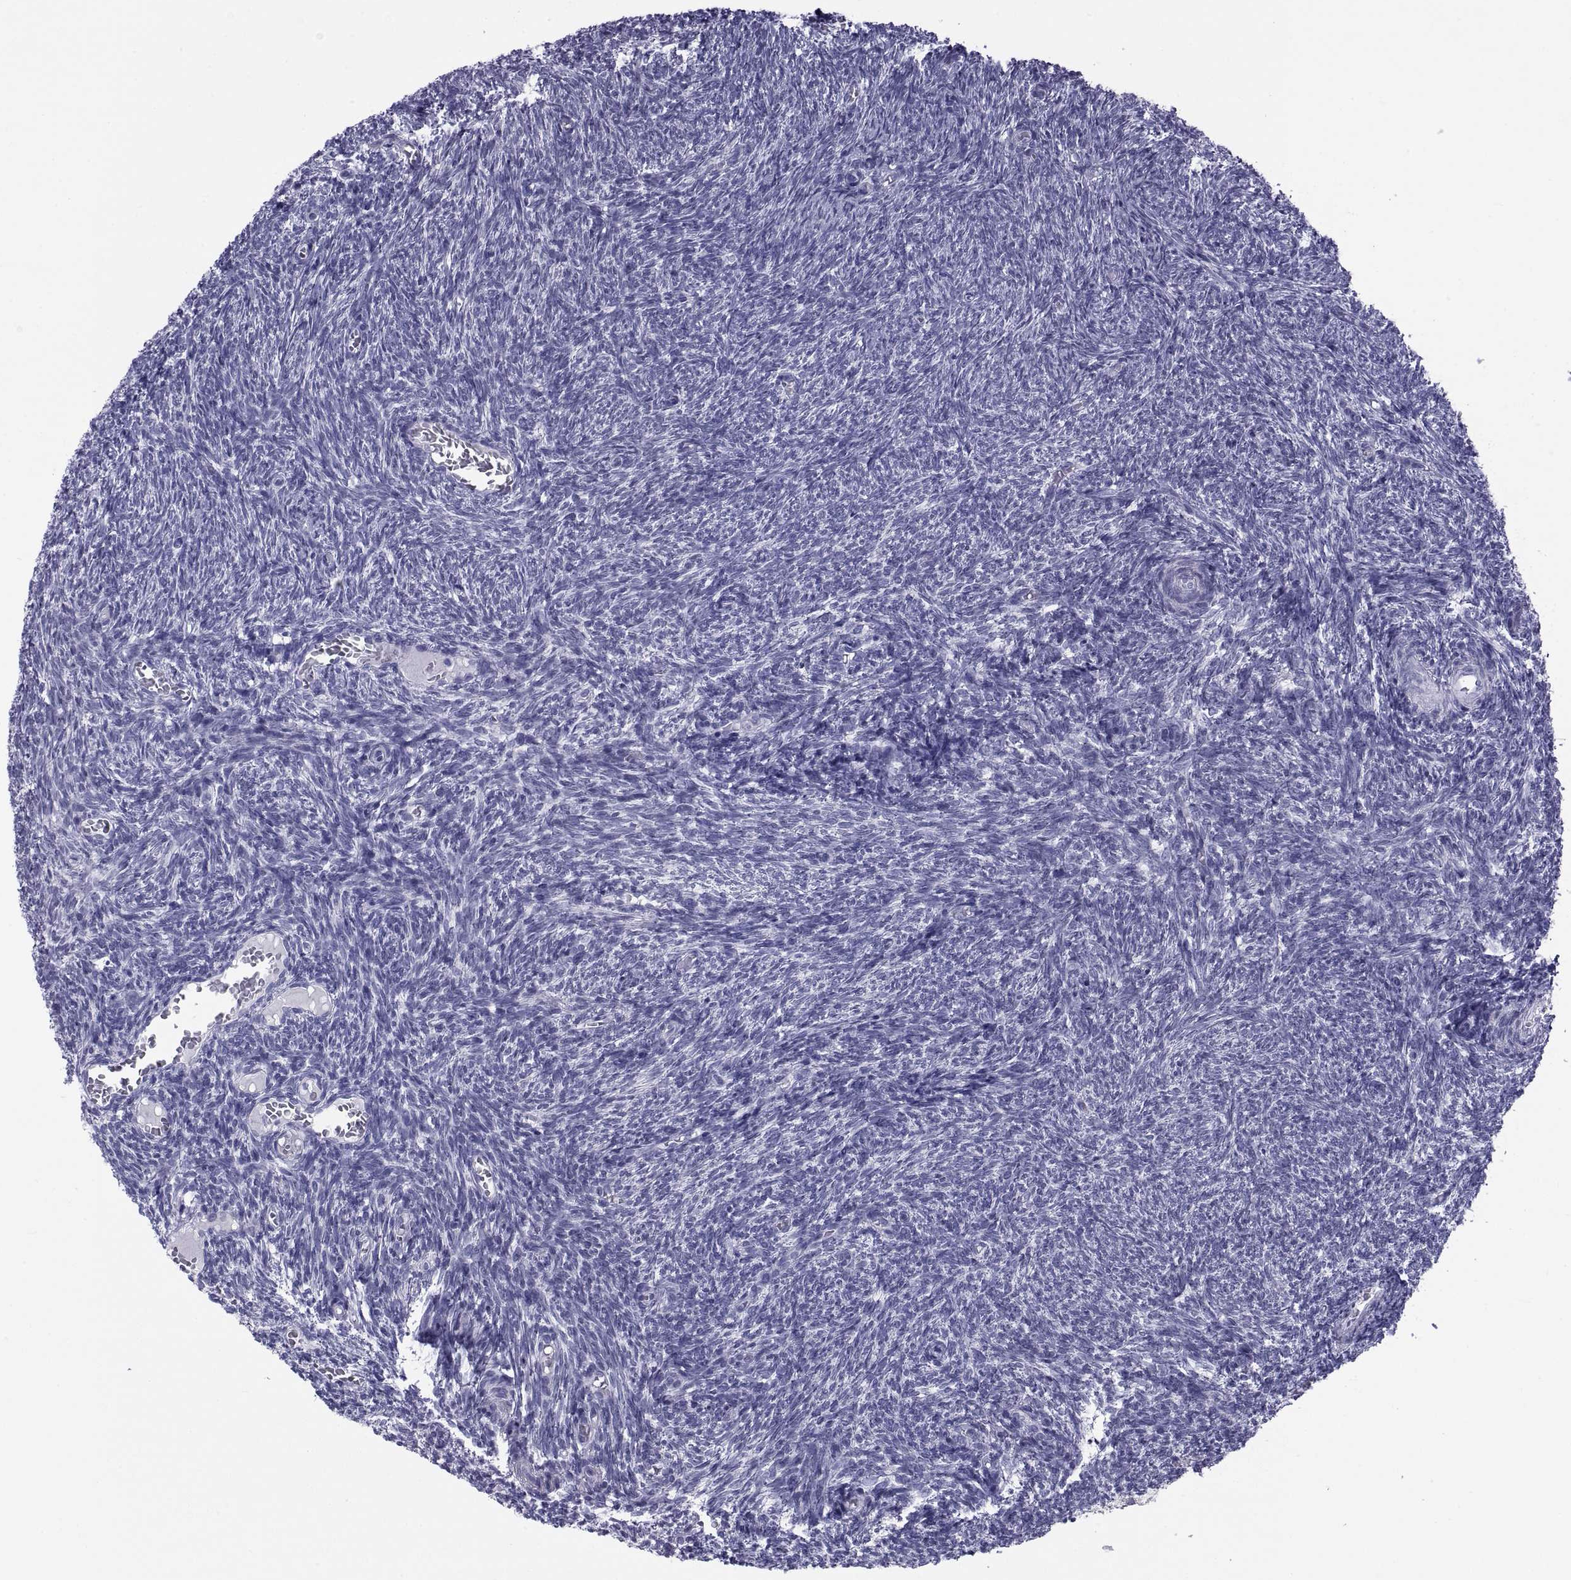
{"staining": {"intensity": "negative", "quantity": "none", "location": "none"}, "tissue": "ovary", "cell_type": "Follicle cells", "image_type": "normal", "snomed": [{"axis": "morphology", "description": "Normal tissue, NOS"}, {"axis": "topography", "description": "Ovary"}], "caption": "Immunohistochemistry (IHC) histopathology image of unremarkable ovary stained for a protein (brown), which exhibits no positivity in follicle cells.", "gene": "NPTX2", "patient": {"sex": "female", "age": 39}}